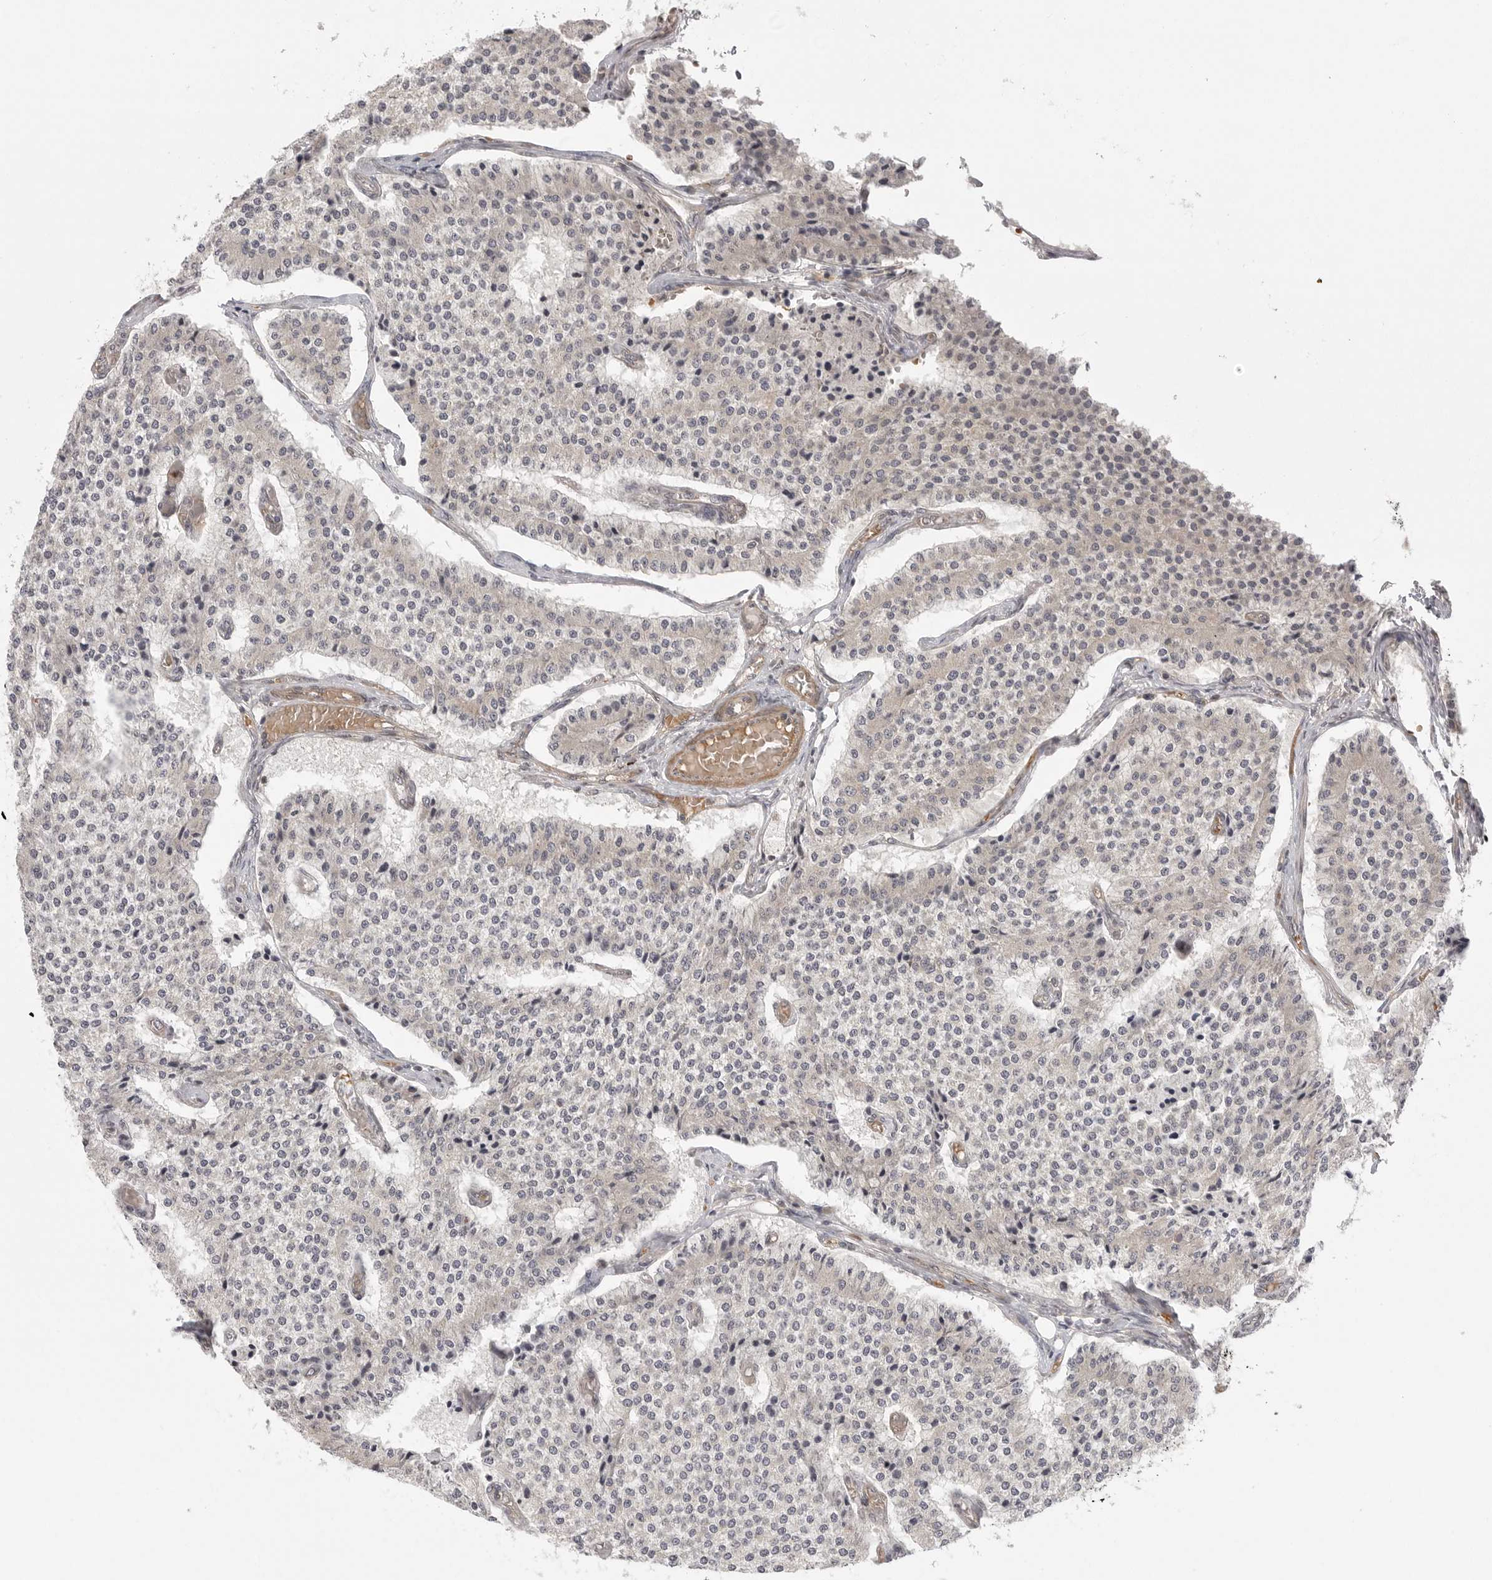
{"staining": {"intensity": "negative", "quantity": "none", "location": "none"}, "tissue": "carcinoid", "cell_type": "Tumor cells", "image_type": "cancer", "snomed": [{"axis": "morphology", "description": "Carcinoid, malignant, NOS"}, {"axis": "topography", "description": "Colon"}], "caption": "The IHC image has no significant staining in tumor cells of carcinoid (malignant) tissue. The staining is performed using DAB (3,3'-diaminobenzidine) brown chromogen with nuclei counter-stained in using hematoxylin.", "gene": "CCPG1", "patient": {"sex": "female", "age": 52}}